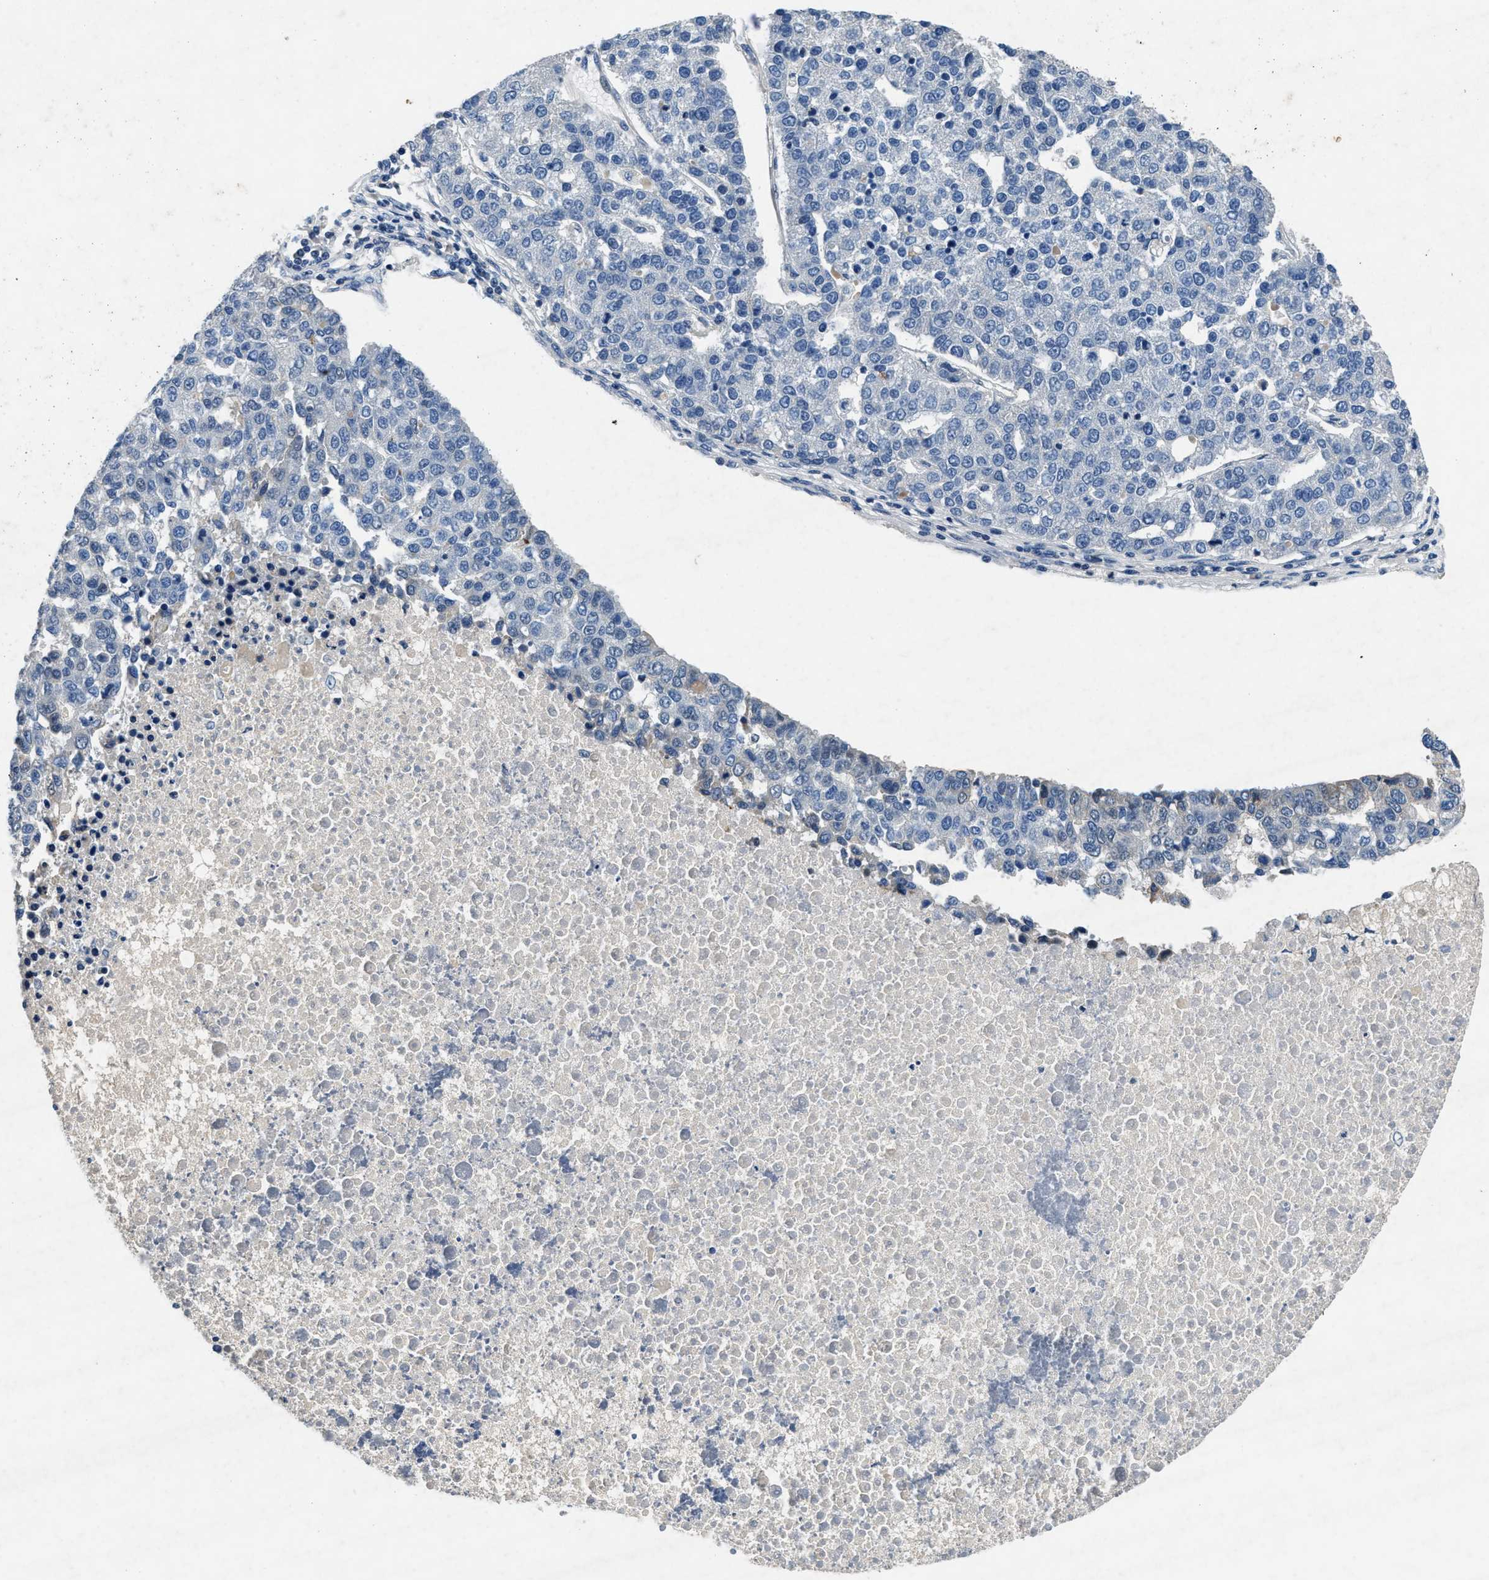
{"staining": {"intensity": "weak", "quantity": "<25%", "location": "cytoplasmic/membranous"}, "tissue": "pancreatic cancer", "cell_type": "Tumor cells", "image_type": "cancer", "snomed": [{"axis": "morphology", "description": "Adenocarcinoma, NOS"}, {"axis": "topography", "description": "Pancreas"}], "caption": "IHC photomicrograph of human pancreatic cancer (adenocarcinoma) stained for a protein (brown), which shows no positivity in tumor cells. (DAB IHC, high magnification).", "gene": "PHLDA1", "patient": {"sex": "female", "age": 61}}